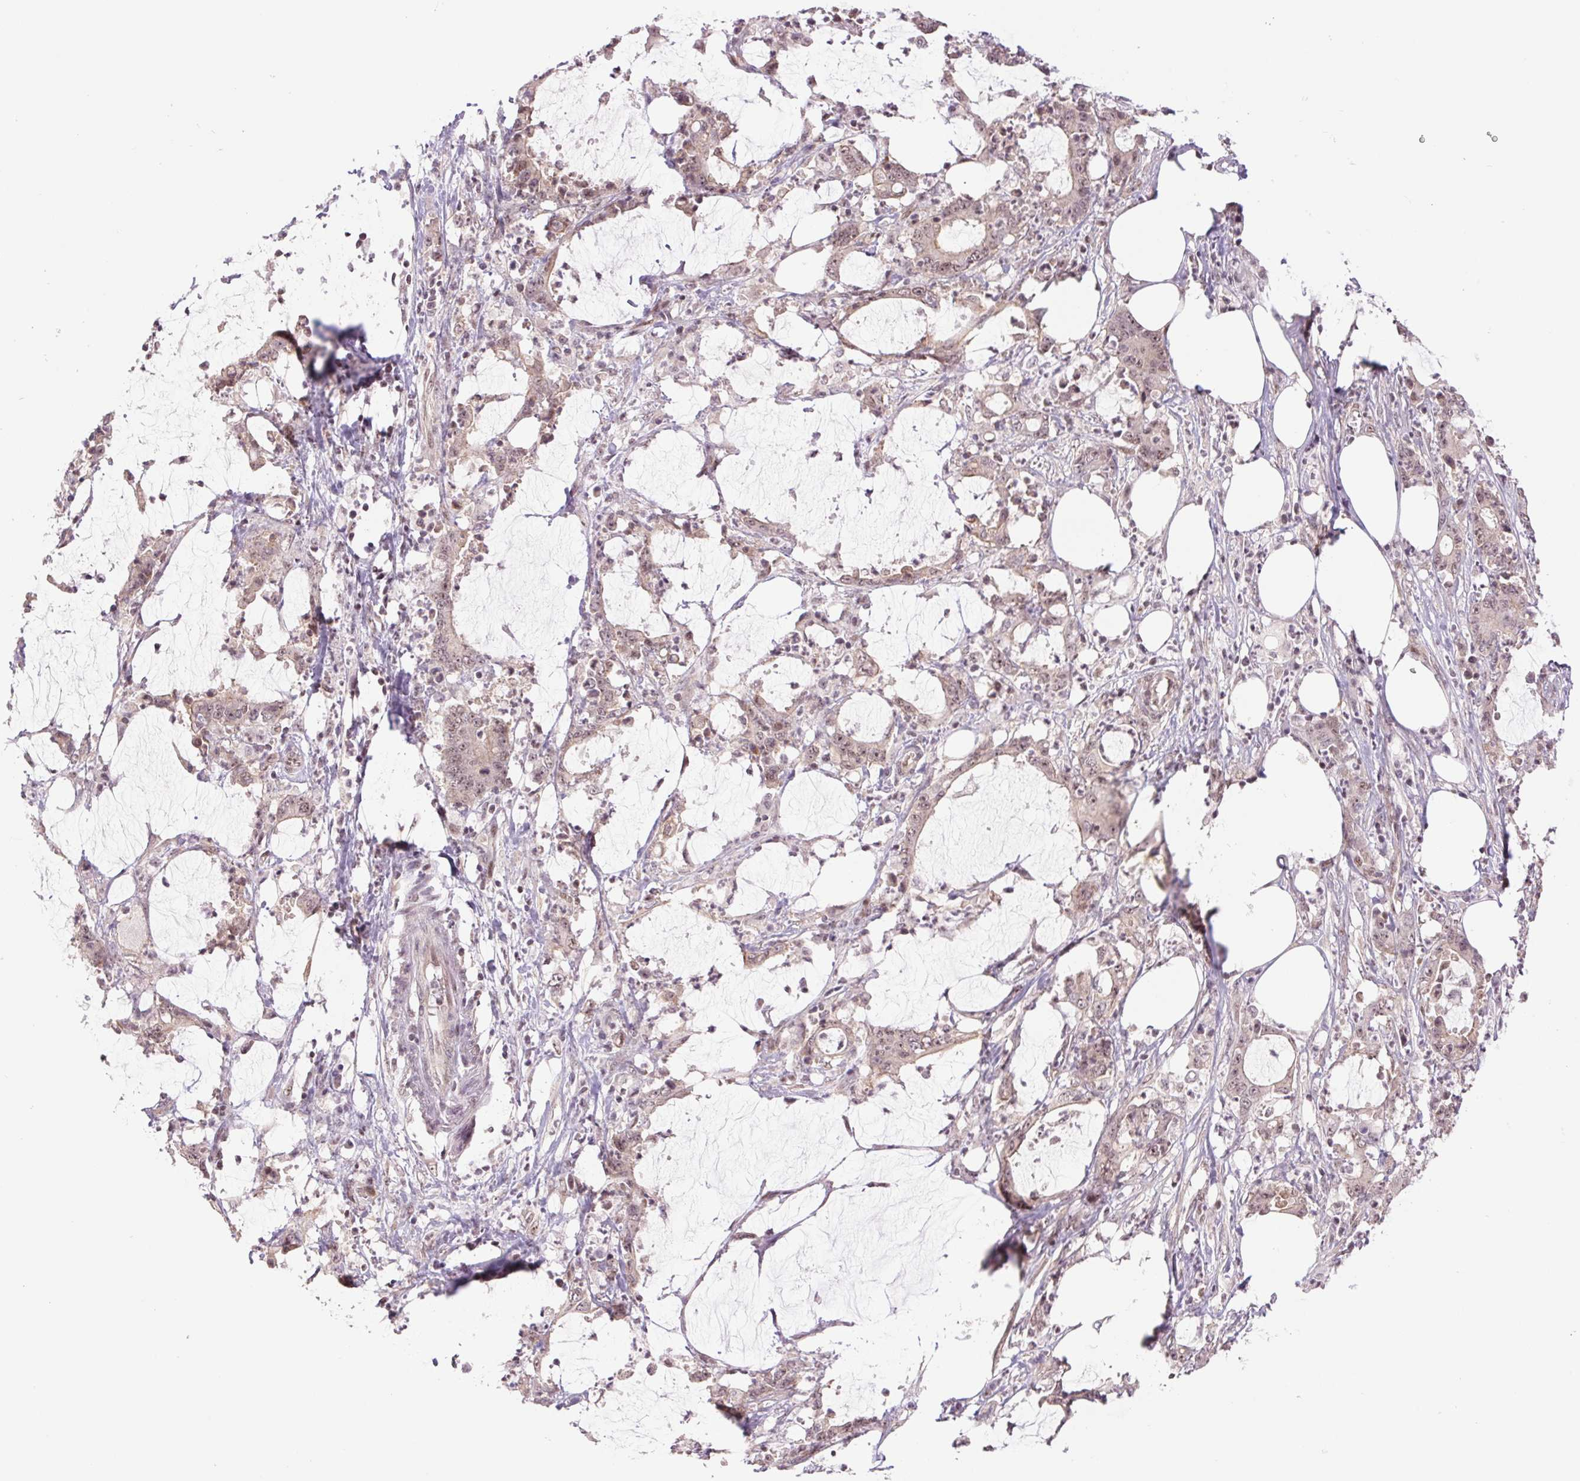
{"staining": {"intensity": "weak", "quantity": ">75%", "location": "nuclear"}, "tissue": "stomach cancer", "cell_type": "Tumor cells", "image_type": "cancer", "snomed": [{"axis": "morphology", "description": "Adenocarcinoma, NOS"}, {"axis": "topography", "description": "Stomach, upper"}], "caption": "The immunohistochemical stain labels weak nuclear staining in tumor cells of stomach adenocarcinoma tissue.", "gene": "CWC25", "patient": {"sex": "male", "age": 68}}